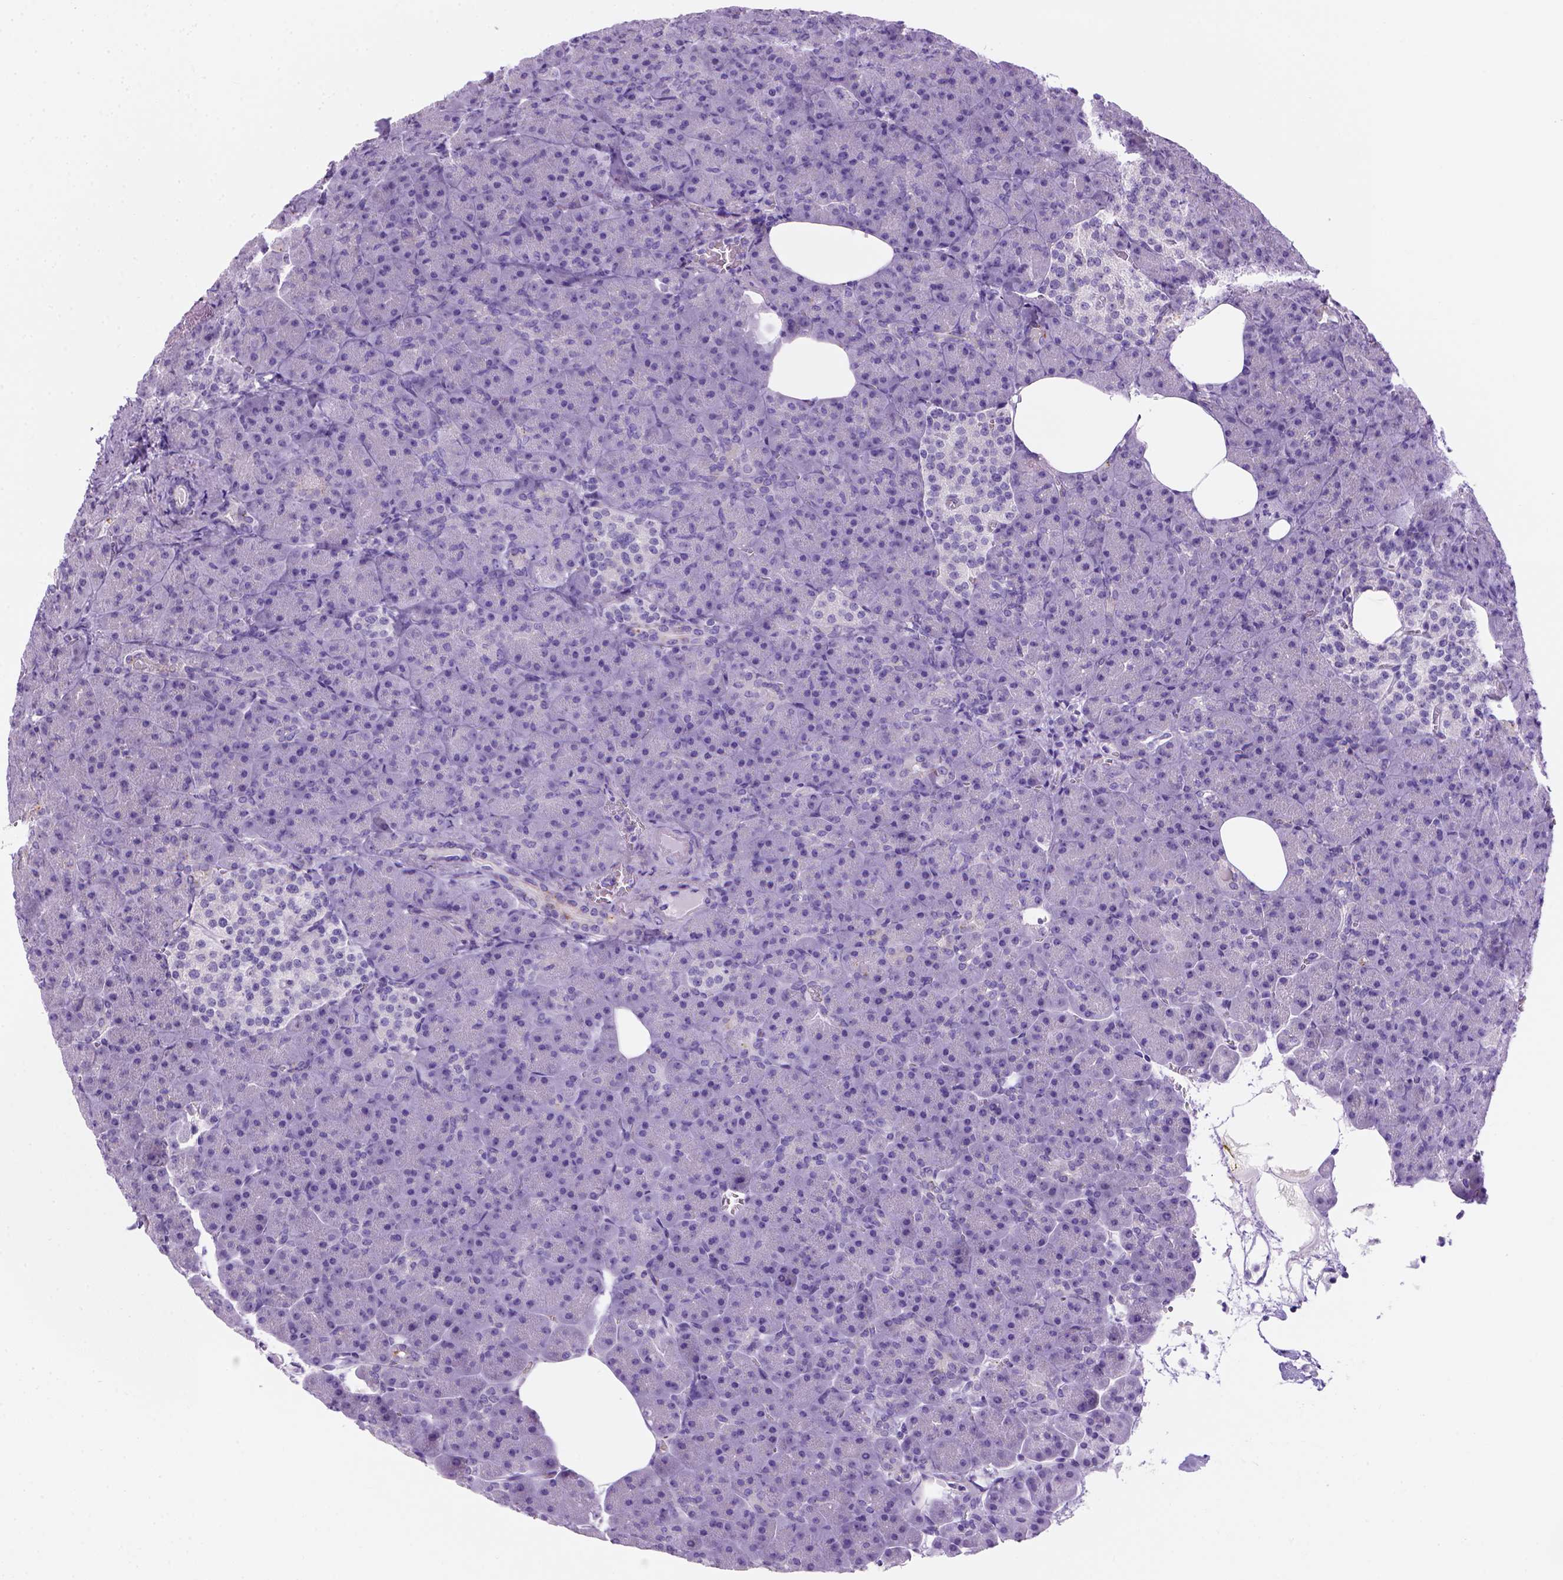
{"staining": {"intensity": "negative", "quantity": "none", "location": "none"}, "tissue": "pancreas", "cell_type": "Exocrine glandular cells", "image_type": "normal", "snomed": [{"axis": "morphology", "description": "Normal tissue, NOS"}, {"axis": "topography", "description": "Pancreas"}], "caption": "Immunohistochemical staining of benign human pancreas demonstrates no significant positivity in exocrine glandular cells. (Stains: DAB immunohistochemistry (IHC) with hematoxylin counter stain, Microscopy: brightfield microscopy at high magnification).", "gene": "ARHGEF33", "patient": {"sex": "female", "age": 74}}